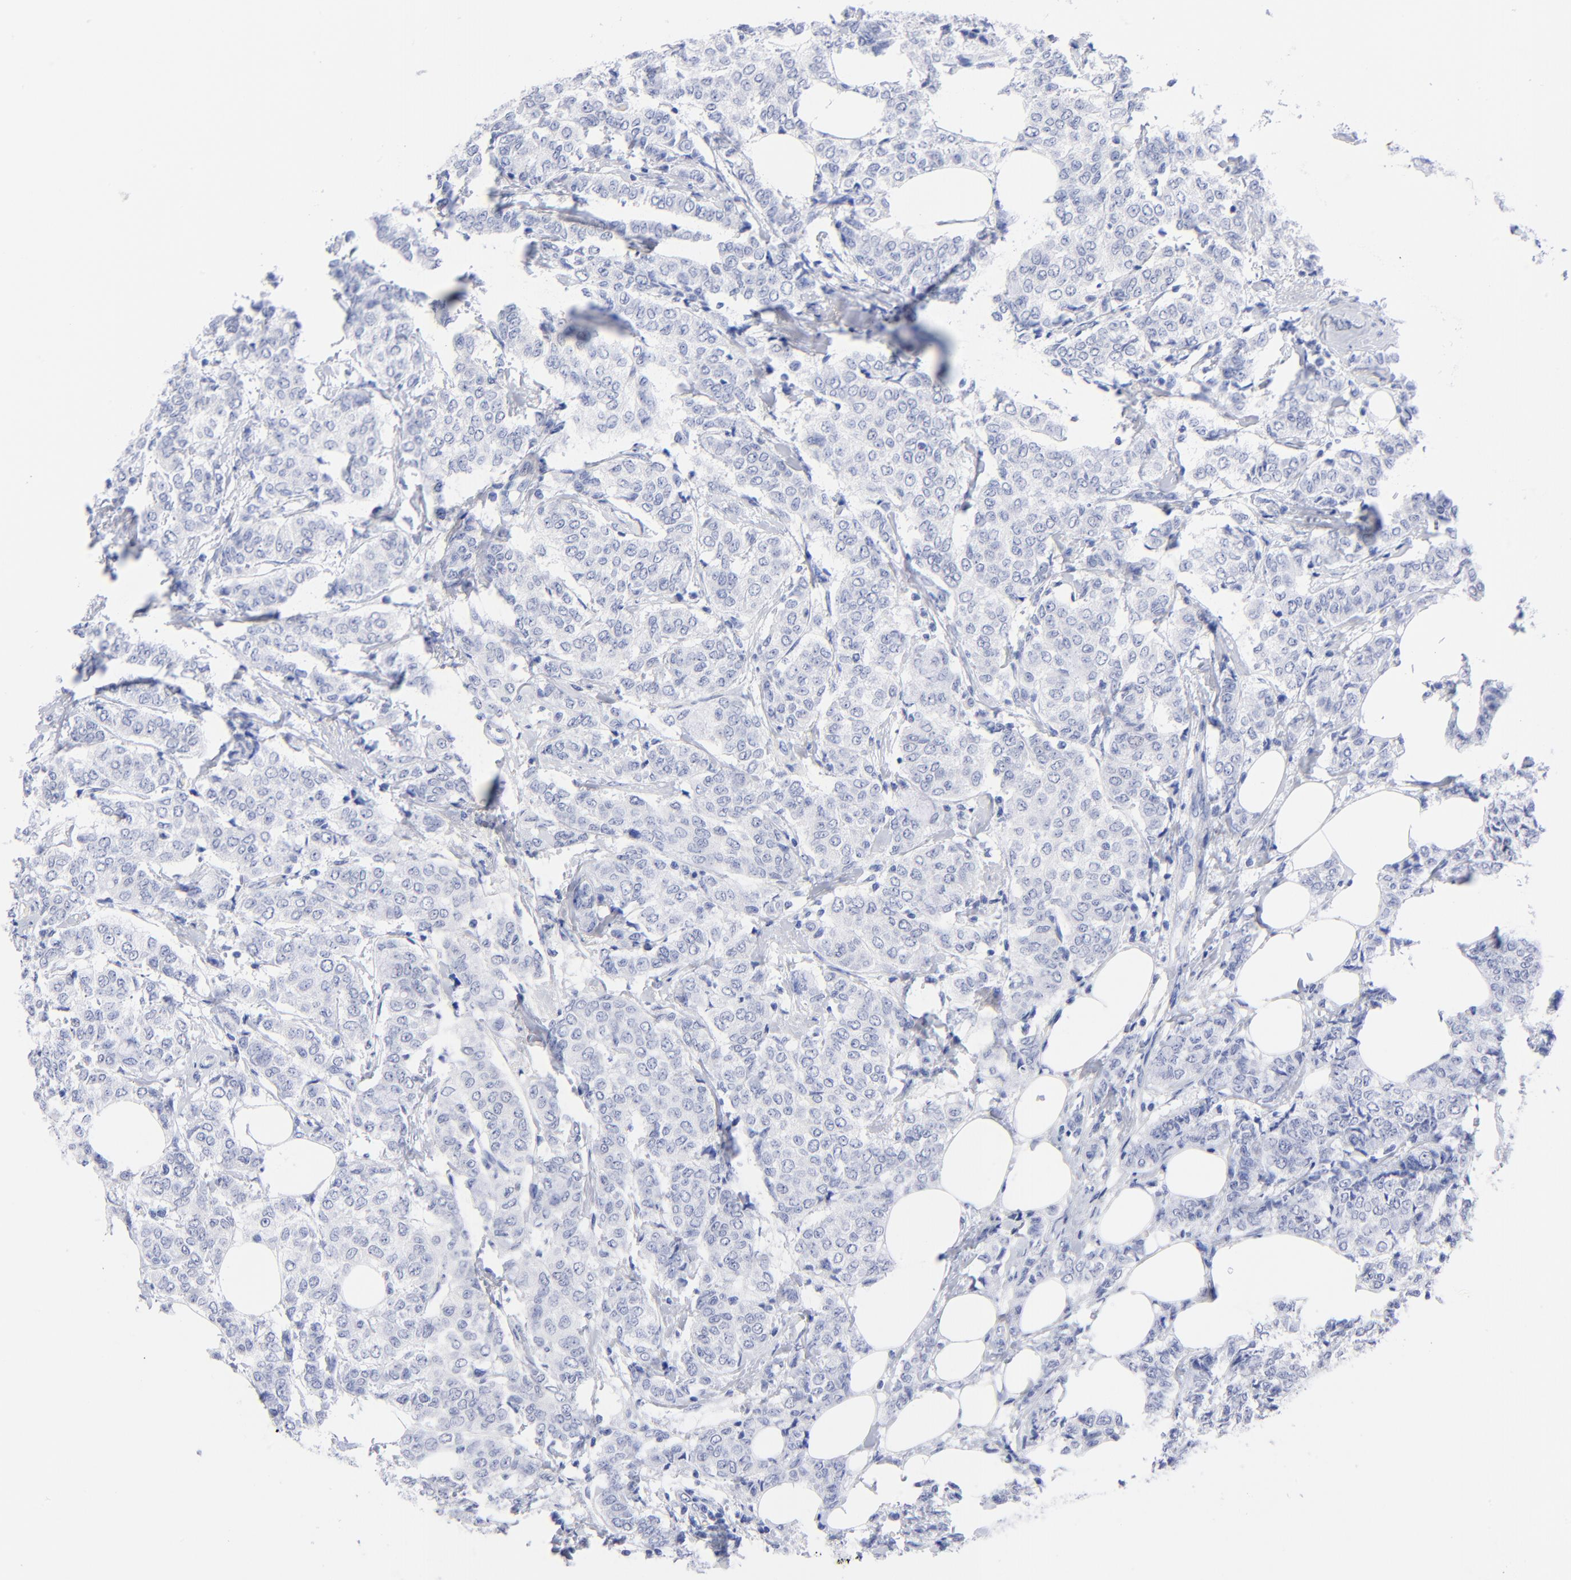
{"staining": {"intensity": "negative", "quantity": "none", "location": "none"}, "tissue": "breast cancer", "cell_type": "Tumor cells", "image_type": "cancer", "snomed": [{"axis": "morphology", "description": "Lobular carcinoma"}, {"axis": "topography", "description": "Breast"}], "caption": "IHC image of human breast cancer (lobular carcinoma) stained for a protein (brown), which reveals no expression in tumor cells.", "gene": "ACY1", "patient": {"sex": "female", "age": 60}}